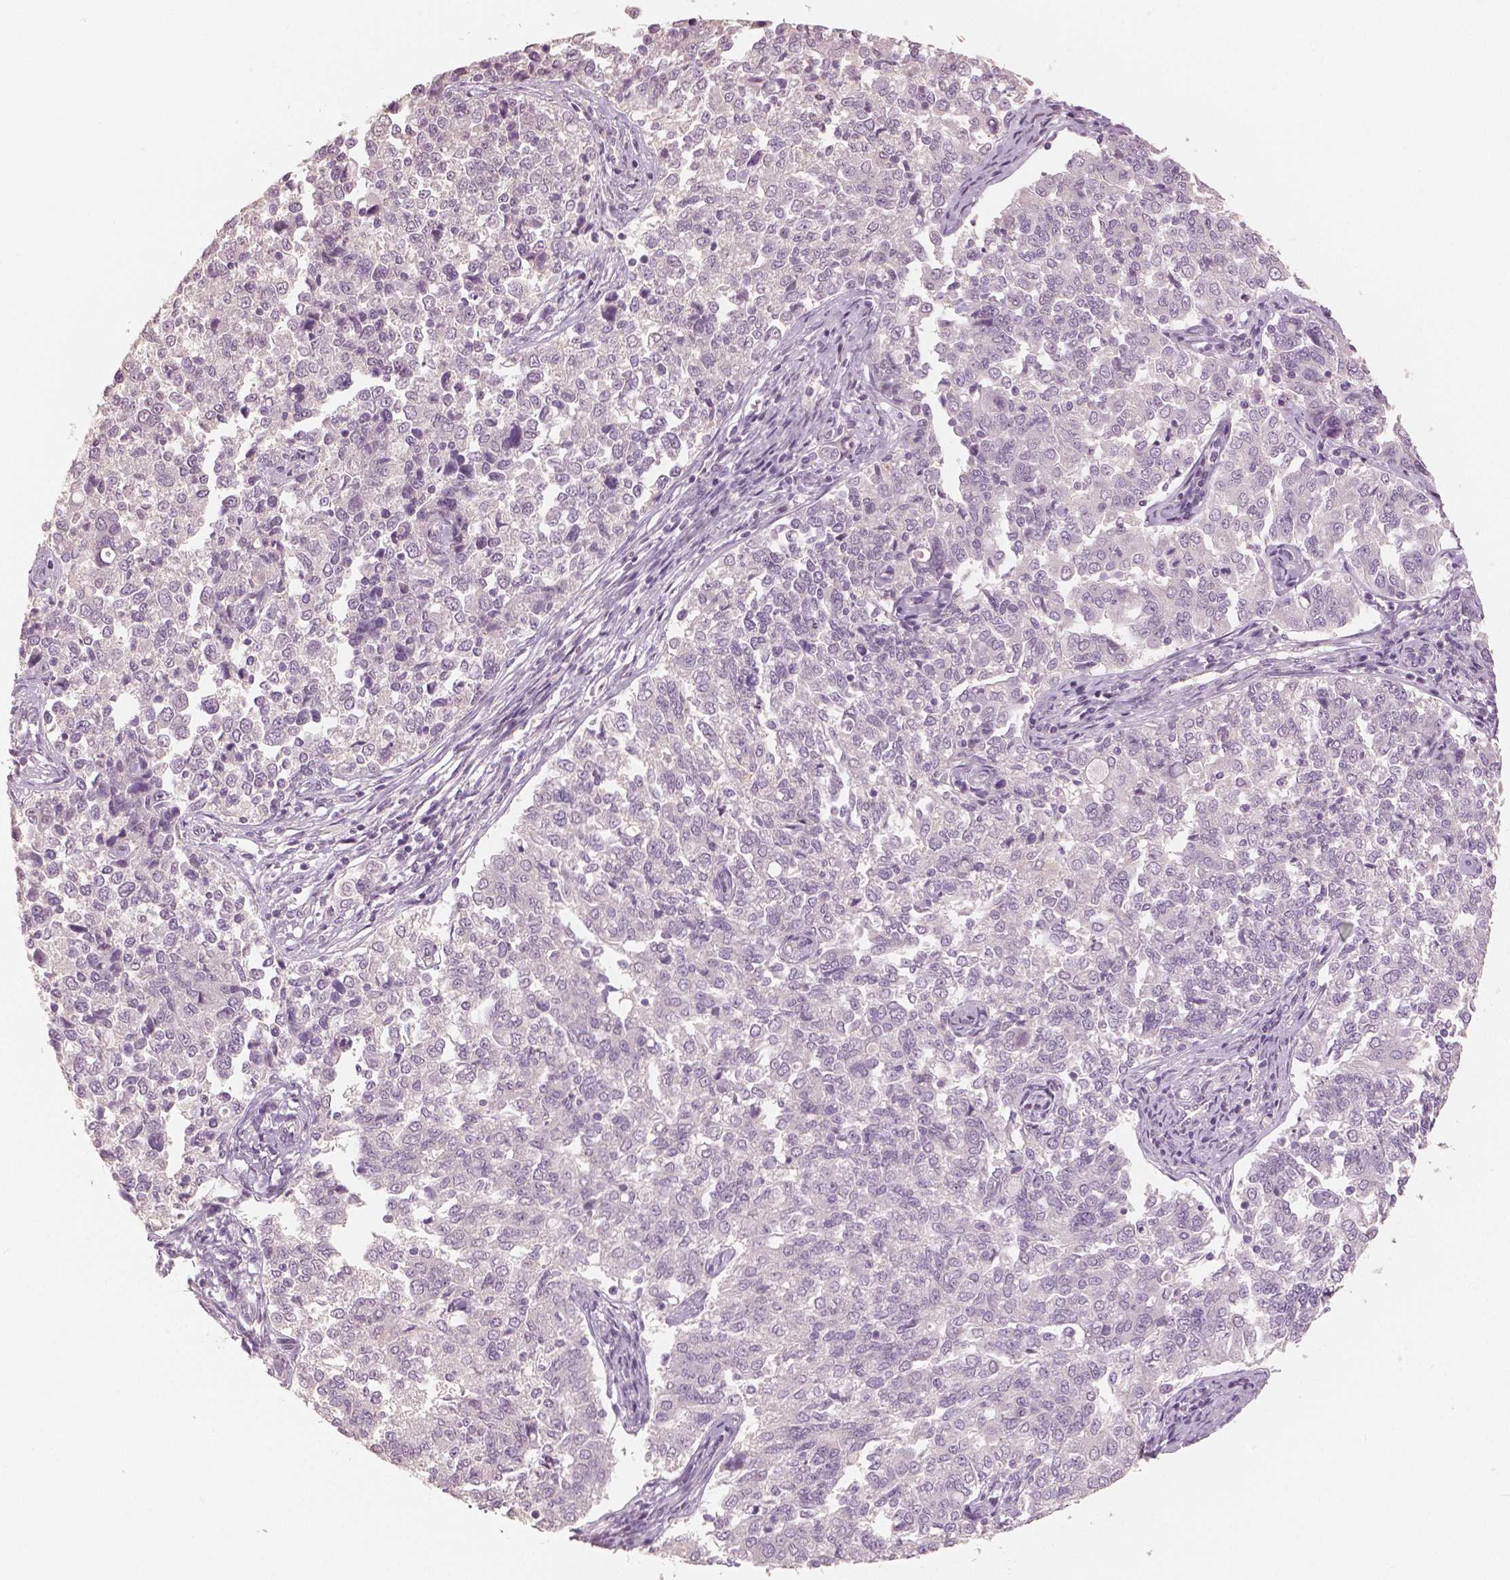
{"staining": {"intensity": "negative", "quantity": "none", "location": "none"}, "tissue": "endometrial cancer", "cell_type": "Tumor cells", "image_type": "cancer", "snomed": [{"axis": "morphology", "description": "Adenocarcinoma, NOS"}, {"axis": "topography", "description": "Endometrium"}], "caption": "High magnification brightfield microscopy of endometrial cancer stained with DAB (brown) and counterstained with hematoxylin (blue): tumor cells show no significant expression.", "gene": "NECAB2", "patient": {"sex": "female", "age": 43}}